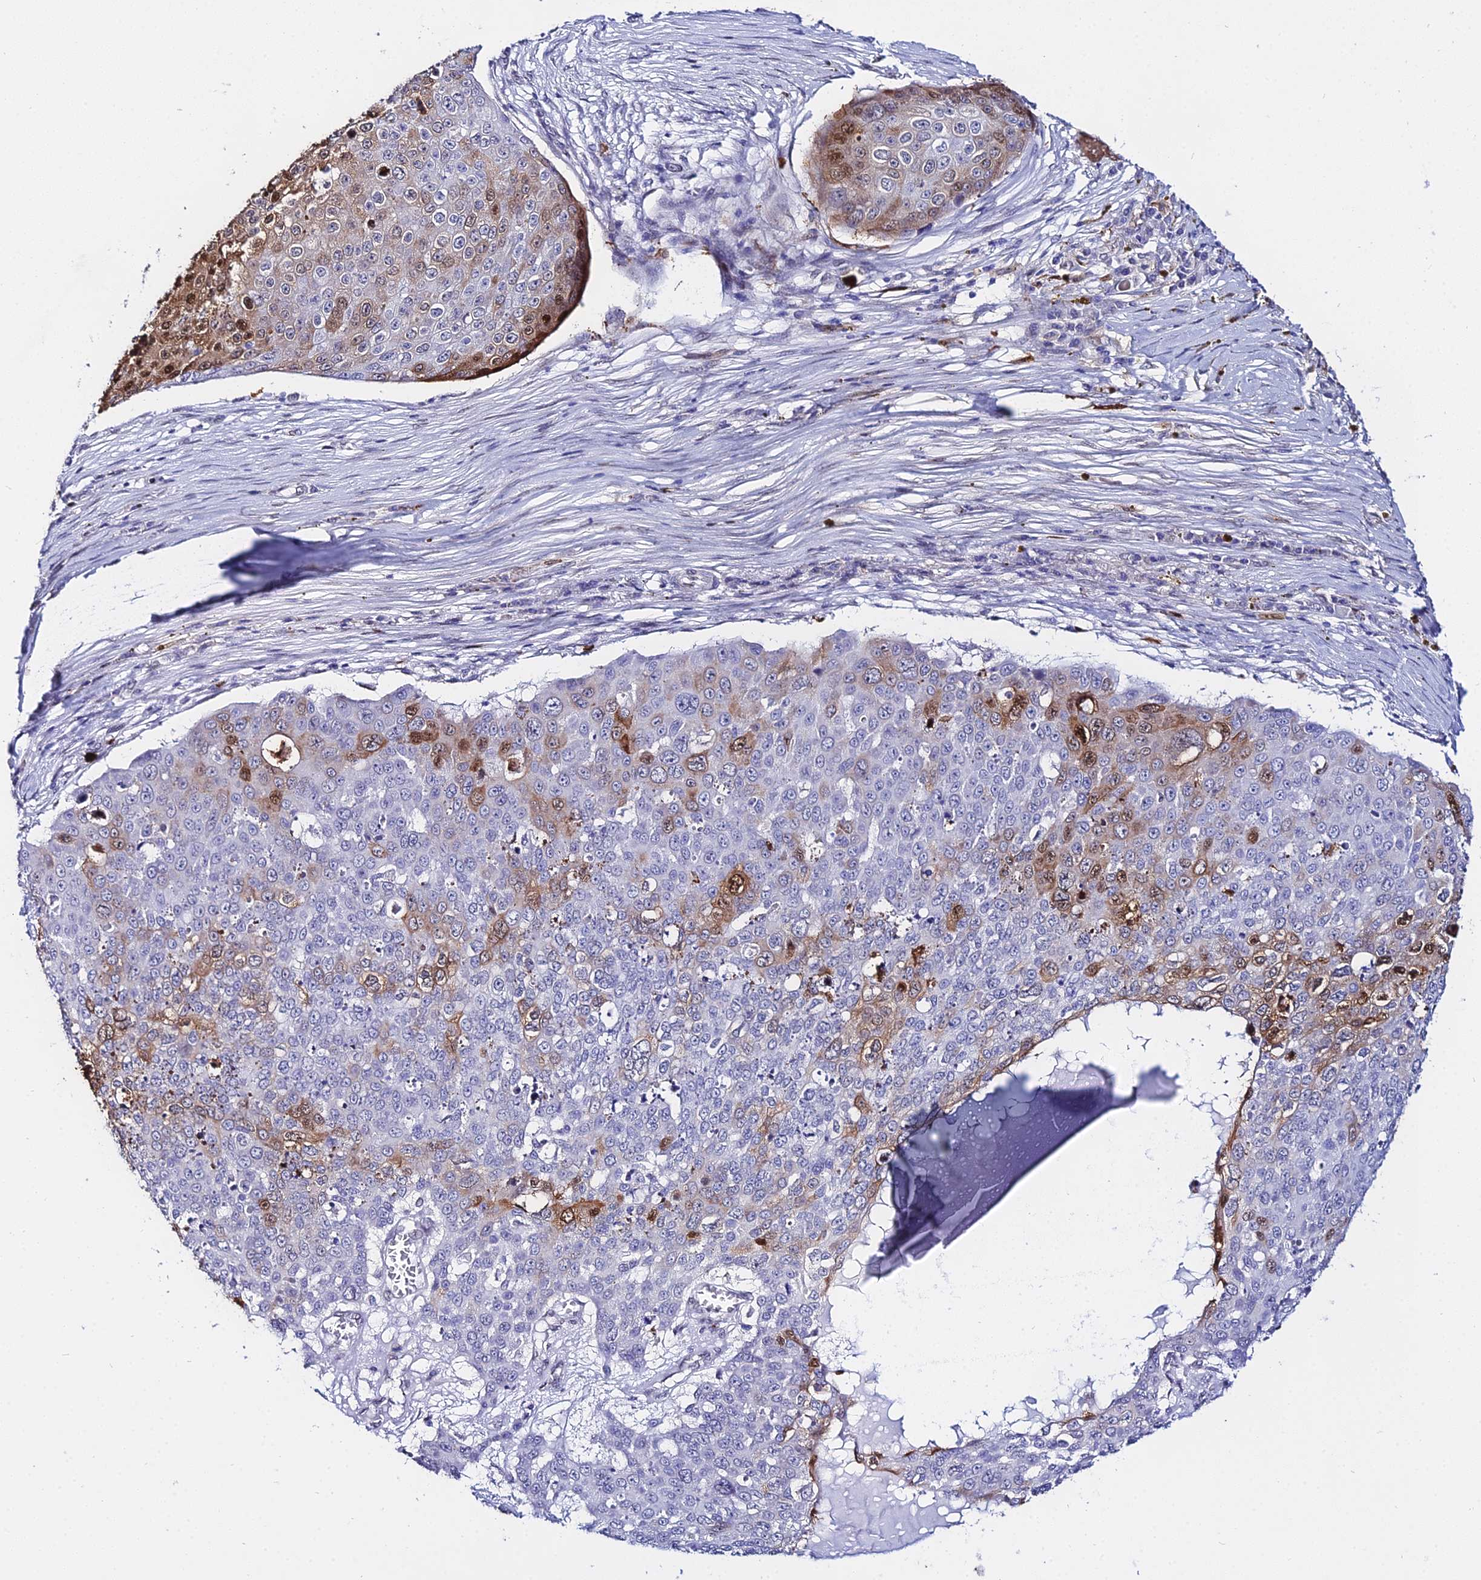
{"staining": {"intensity": "moderate", "quantity": "25%-75%", "location": "cytoplasmic/membranous,nuclear"}, "tissue": "skin cancer", "cell_type": "Tumor cells", "image_type": "cancer", "snomed": [{"axis": "morphology", "description": "Squamous cell carcinoma, NOS"}, {"axis": "topography", "description": "Skin"}], "caption": "High-power microscopy captured an immunohistochemistry (IHC) image of skin cancer, revealing moderate cytoplasmic/membranous and nuclear positivity in approximately 25%-75% of tumor cells.", "gene": "MCM10", "patient": {"sex": "male", "age": 71}}